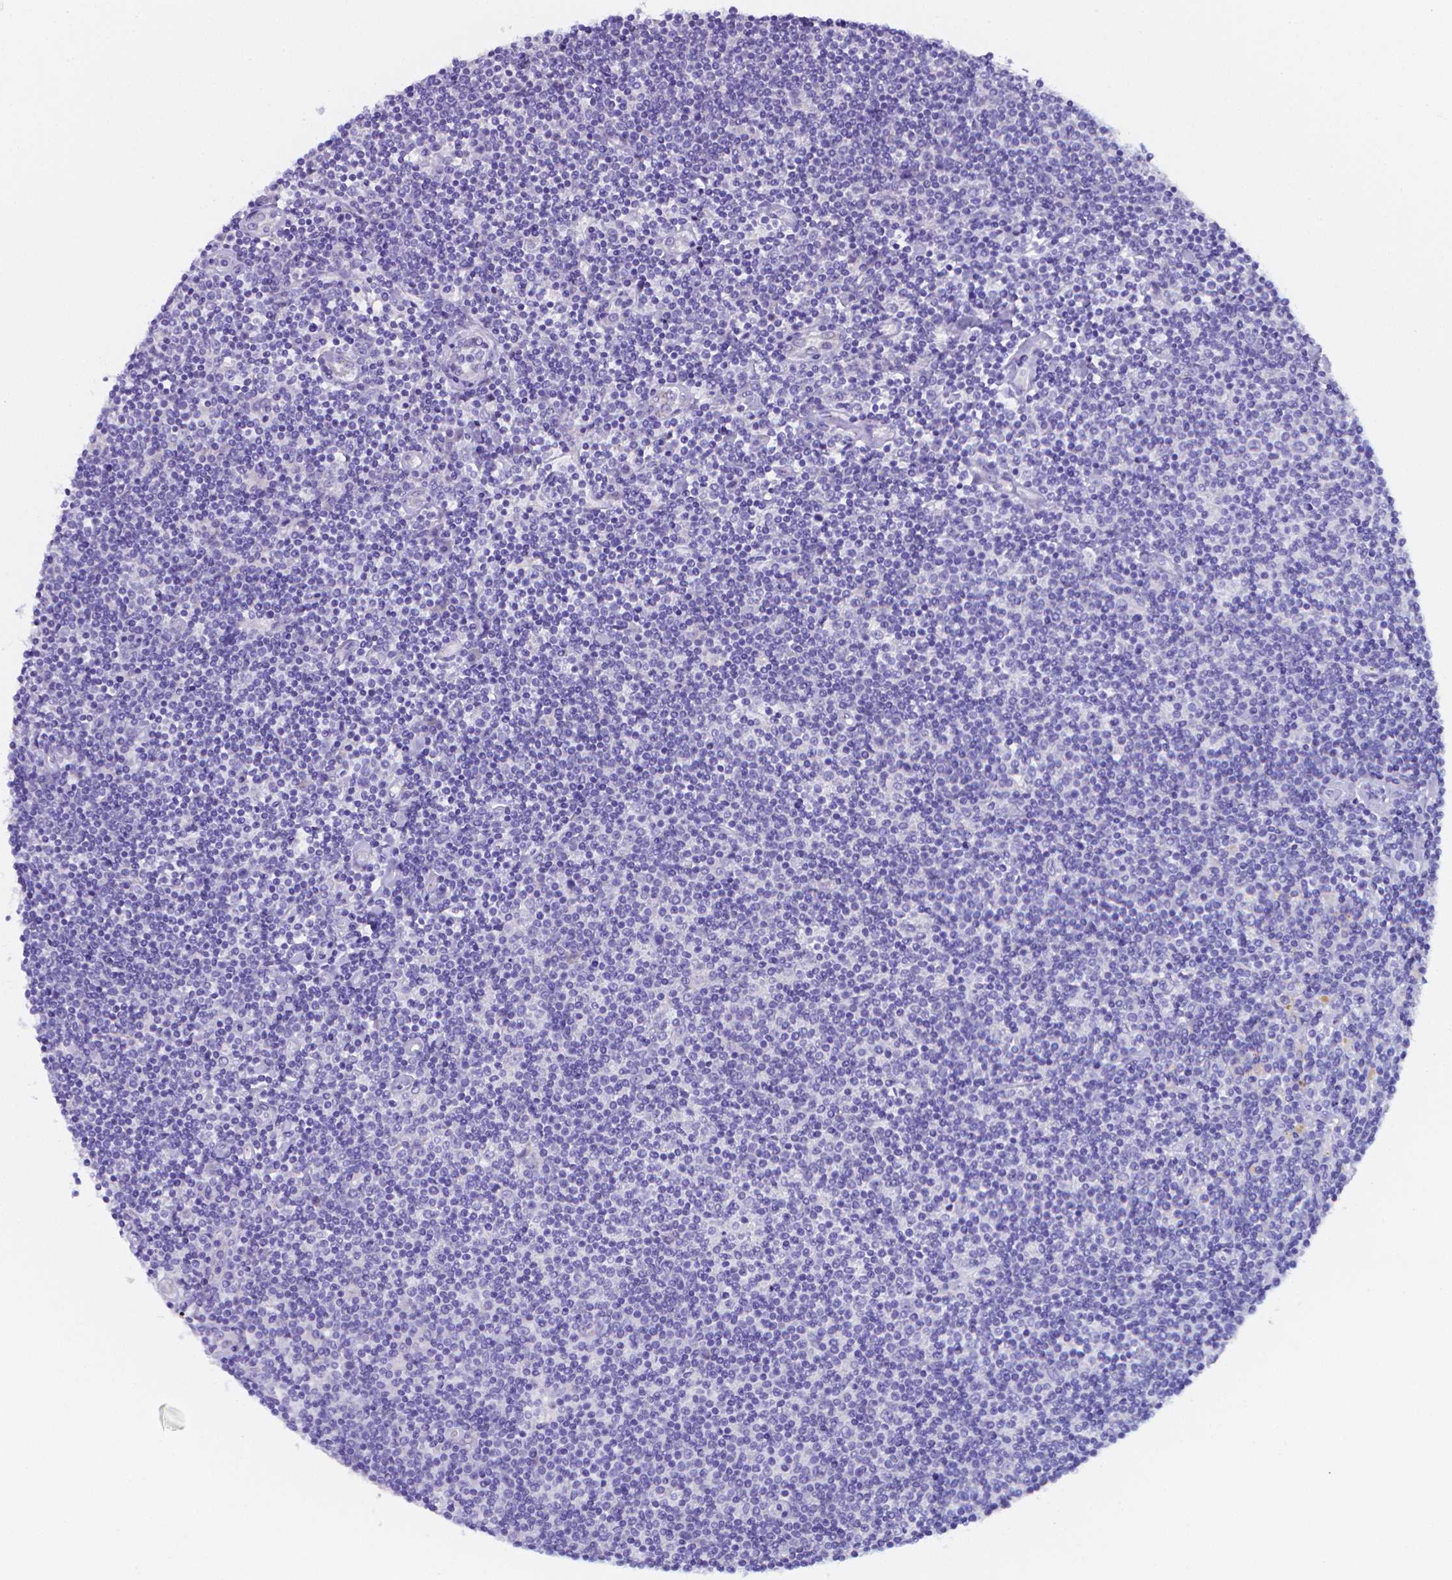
{"staining": {"intensity": "negative", "quantity": "none", "location": "none"}, "tissue": "lymphoma", "cell_type": "Tumor cells", "image_type": "cancer", "snomed": [{"axis": "morphology", "description": "Hodgkin's disease, NOS"}, {"axis": "topography", "description": "Lymph node"}], "caption": "Tumor cells show no significant positivity in Hodgkin's disease.", "gene": "LRRC73", "patient": {"sex": "male", "age": 40}}